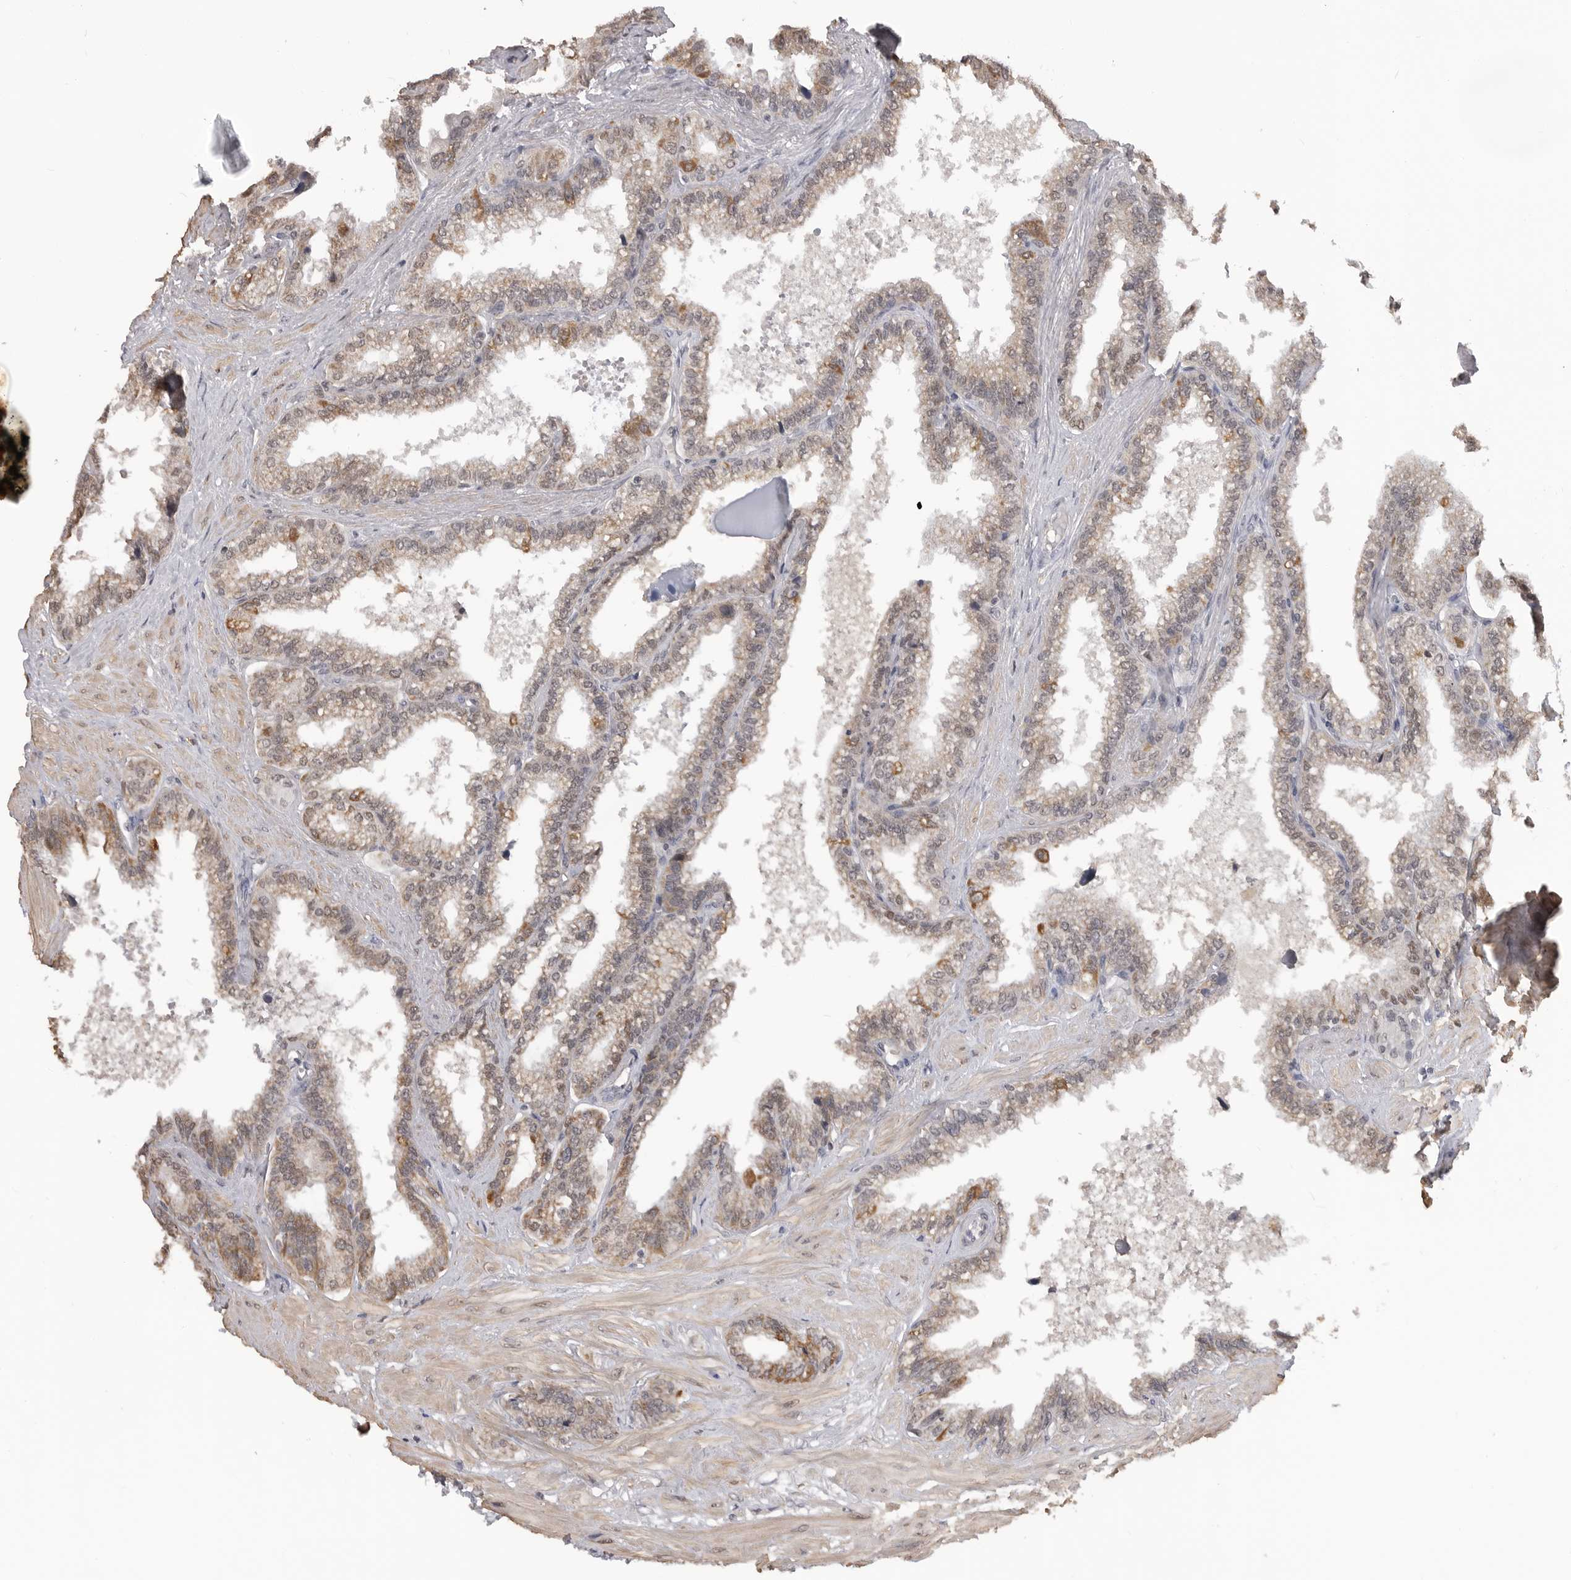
{"staining": {"intensity": "weak", "quantity": ">75%", "location": "cytoplasmic/membranous"}, "tissue": "seminal vesicle", "cell_type": "Glandular cells", "image_type": "normal", "snomed": [{"axis": "morphology", "description": "Normal tissue, NOS"}, {"axis": "topography", "description": "Seminal veicle"}], "caption": "A brown stain shows weak cytoplasmic/membranous staining of a protein in glandular cells of benign human seminal vesicle. Immunohistochemistry stains the protein of interest in brown and the nuclei are stained blue.", "gene": "SMARCC1", "patient": {"sex": "male", "age": 46}}